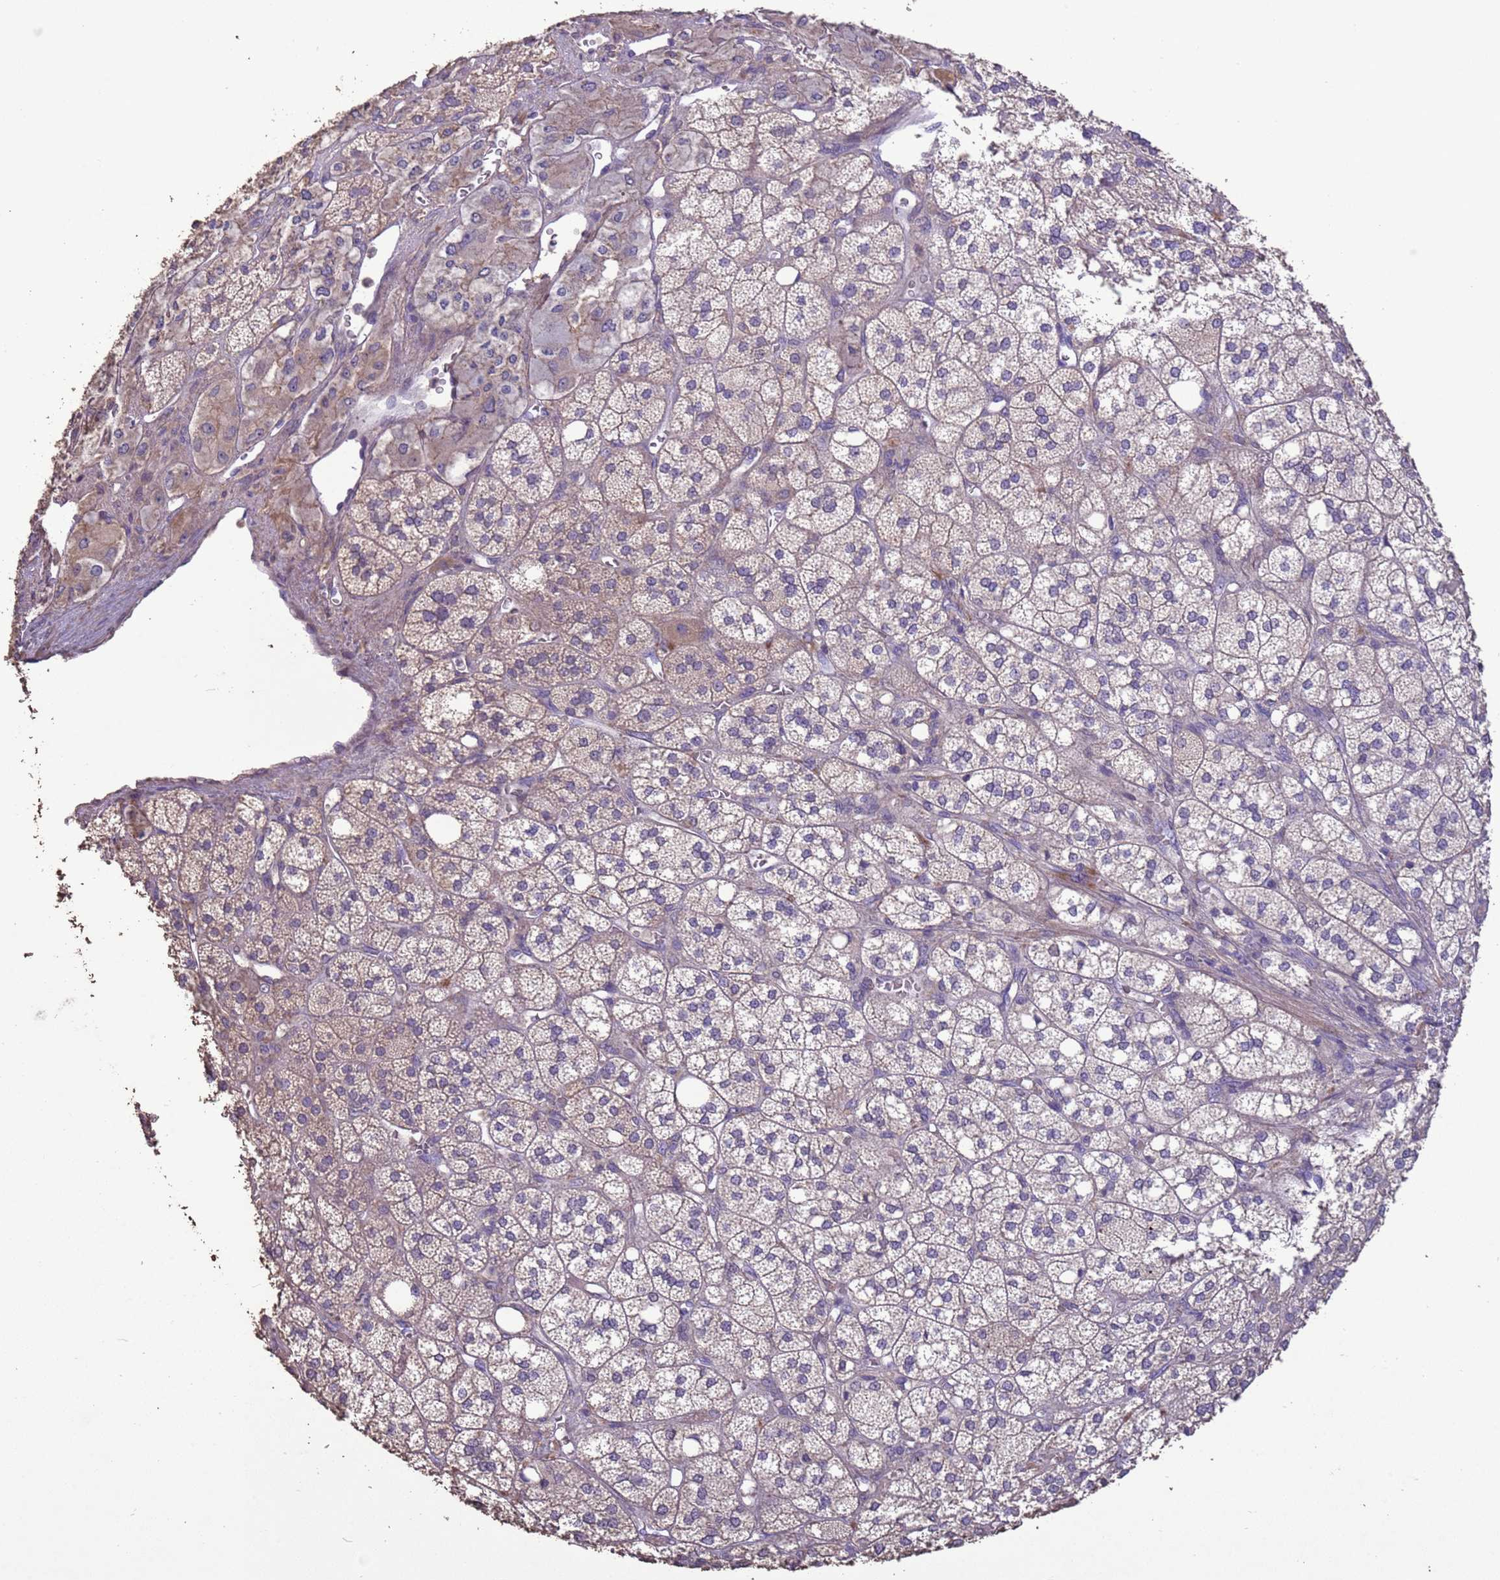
{"staining": {"intensity": "moderate", "quantity": "25%-75%", "location": "cytoplasmic/membranous"}, "tissue": "adrenal gland", "cell_type": "Glandular cells", "image_type": "normal", "snomed": [{"axis": "morphology", "description": "Normal tissue, NOS"}, {"axis": "topography", "description": "Adrenal gland"}], "caption": "Adrenal gland stained with DAB immunohistochemistry (IHC) displays medium levels of moderate cytoplasmic/membranous staining in about 25%-75% of glandular cells. Immunohistochemistry (ihc) stains the protein of interest in brown and the nuclei are stained blue.", "gene": "SLC9B2", "patient": {"sex": "male", "age": 61}}